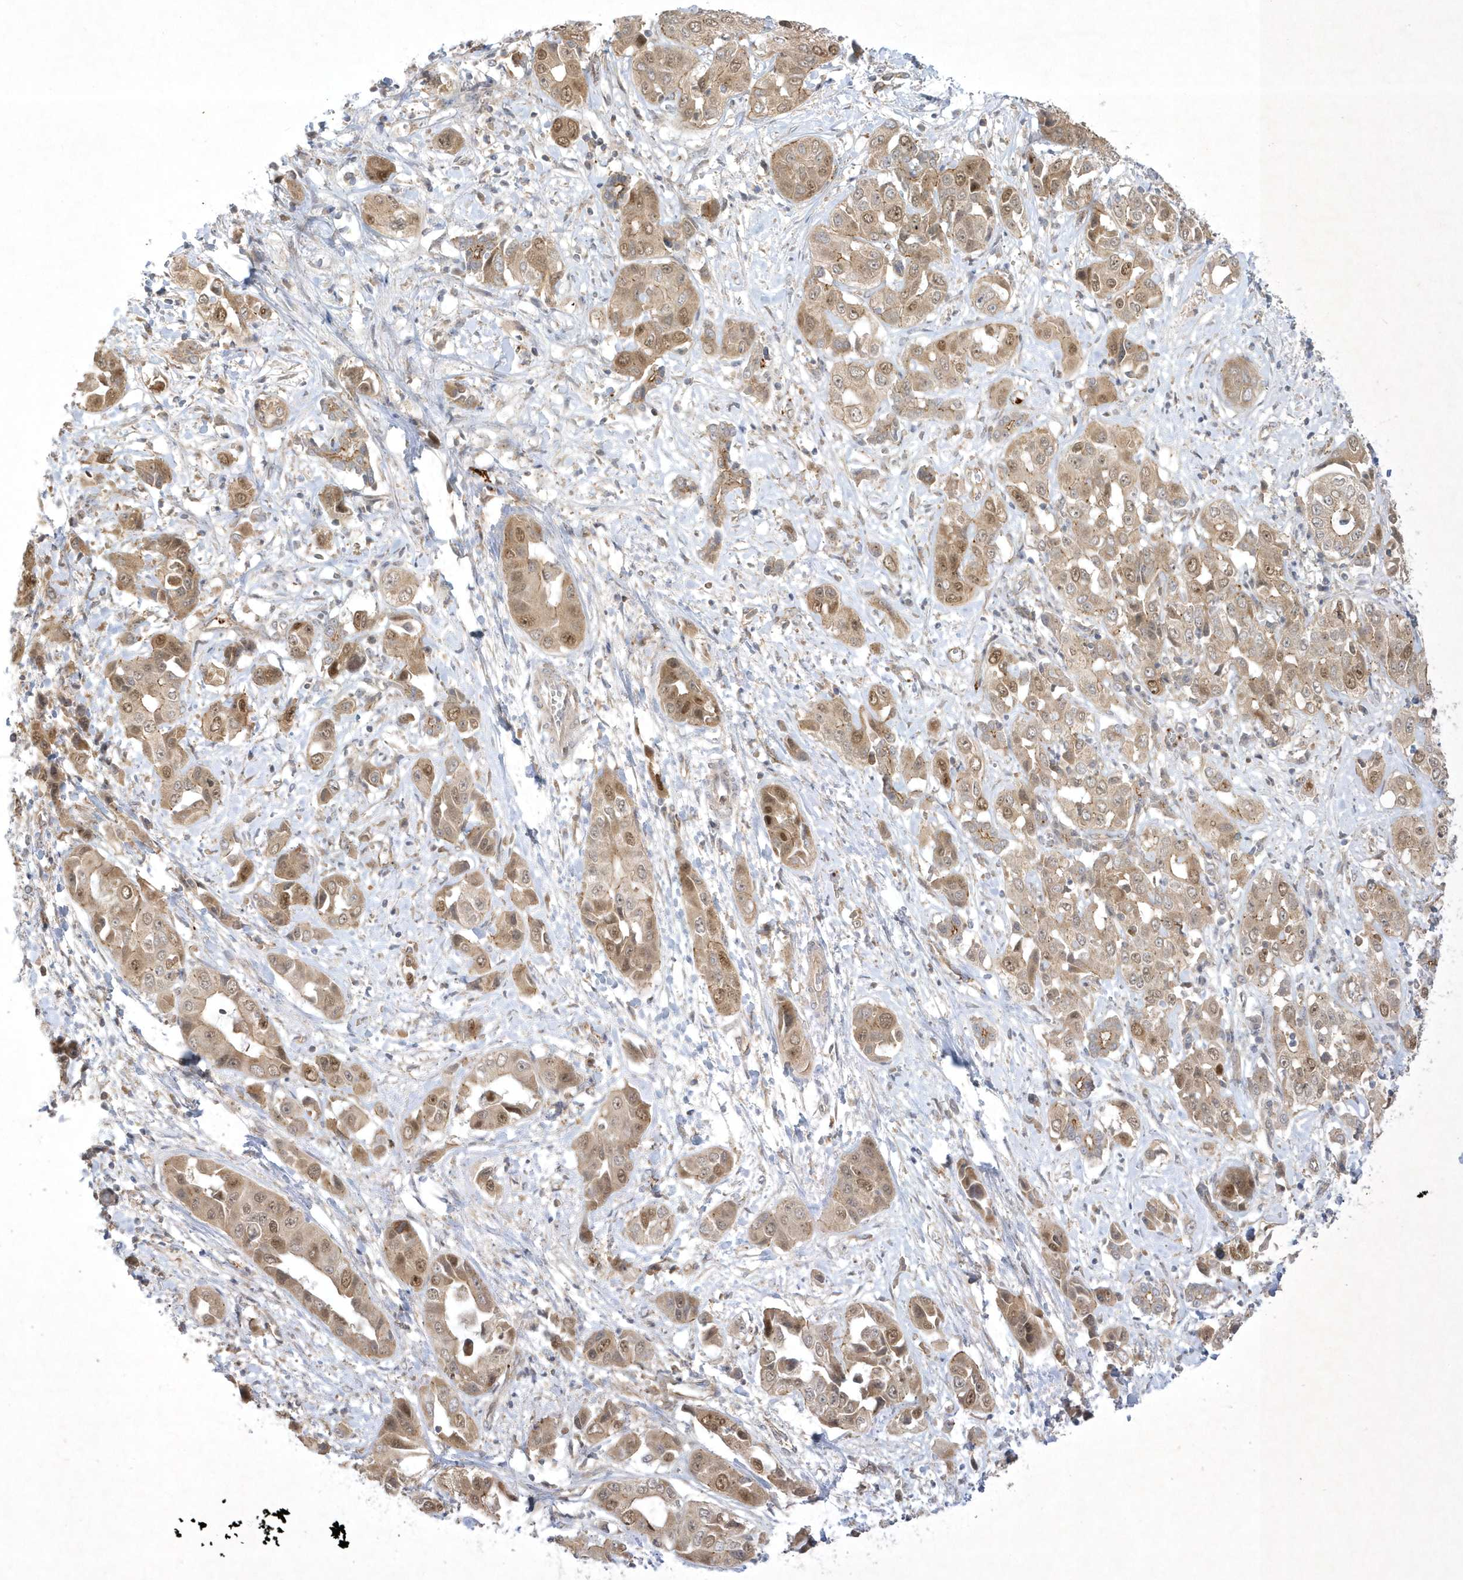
{"staining": {"intensity": "moderate", "quantity": ">75%", "location": "cytoplasmic/membranous,nuclear"}, "tissue": "liver cancer", "cell_type": "Tumor cells", "image_type": "cancer", "snomed": [{"axis": "morphology", "description": "Cholangiocarcinoma"}, {"axis": "topography", "description": "Liver"}], "caption": "A medium amount of moderate cytoplasmic/membranous and nuclear positivity is seen in about >75% of tumor cells in liver cancer (cholangiocarcinoma) tissue.", "gene": "NAF1", "patient": {"sex": "female", "age": 52}}